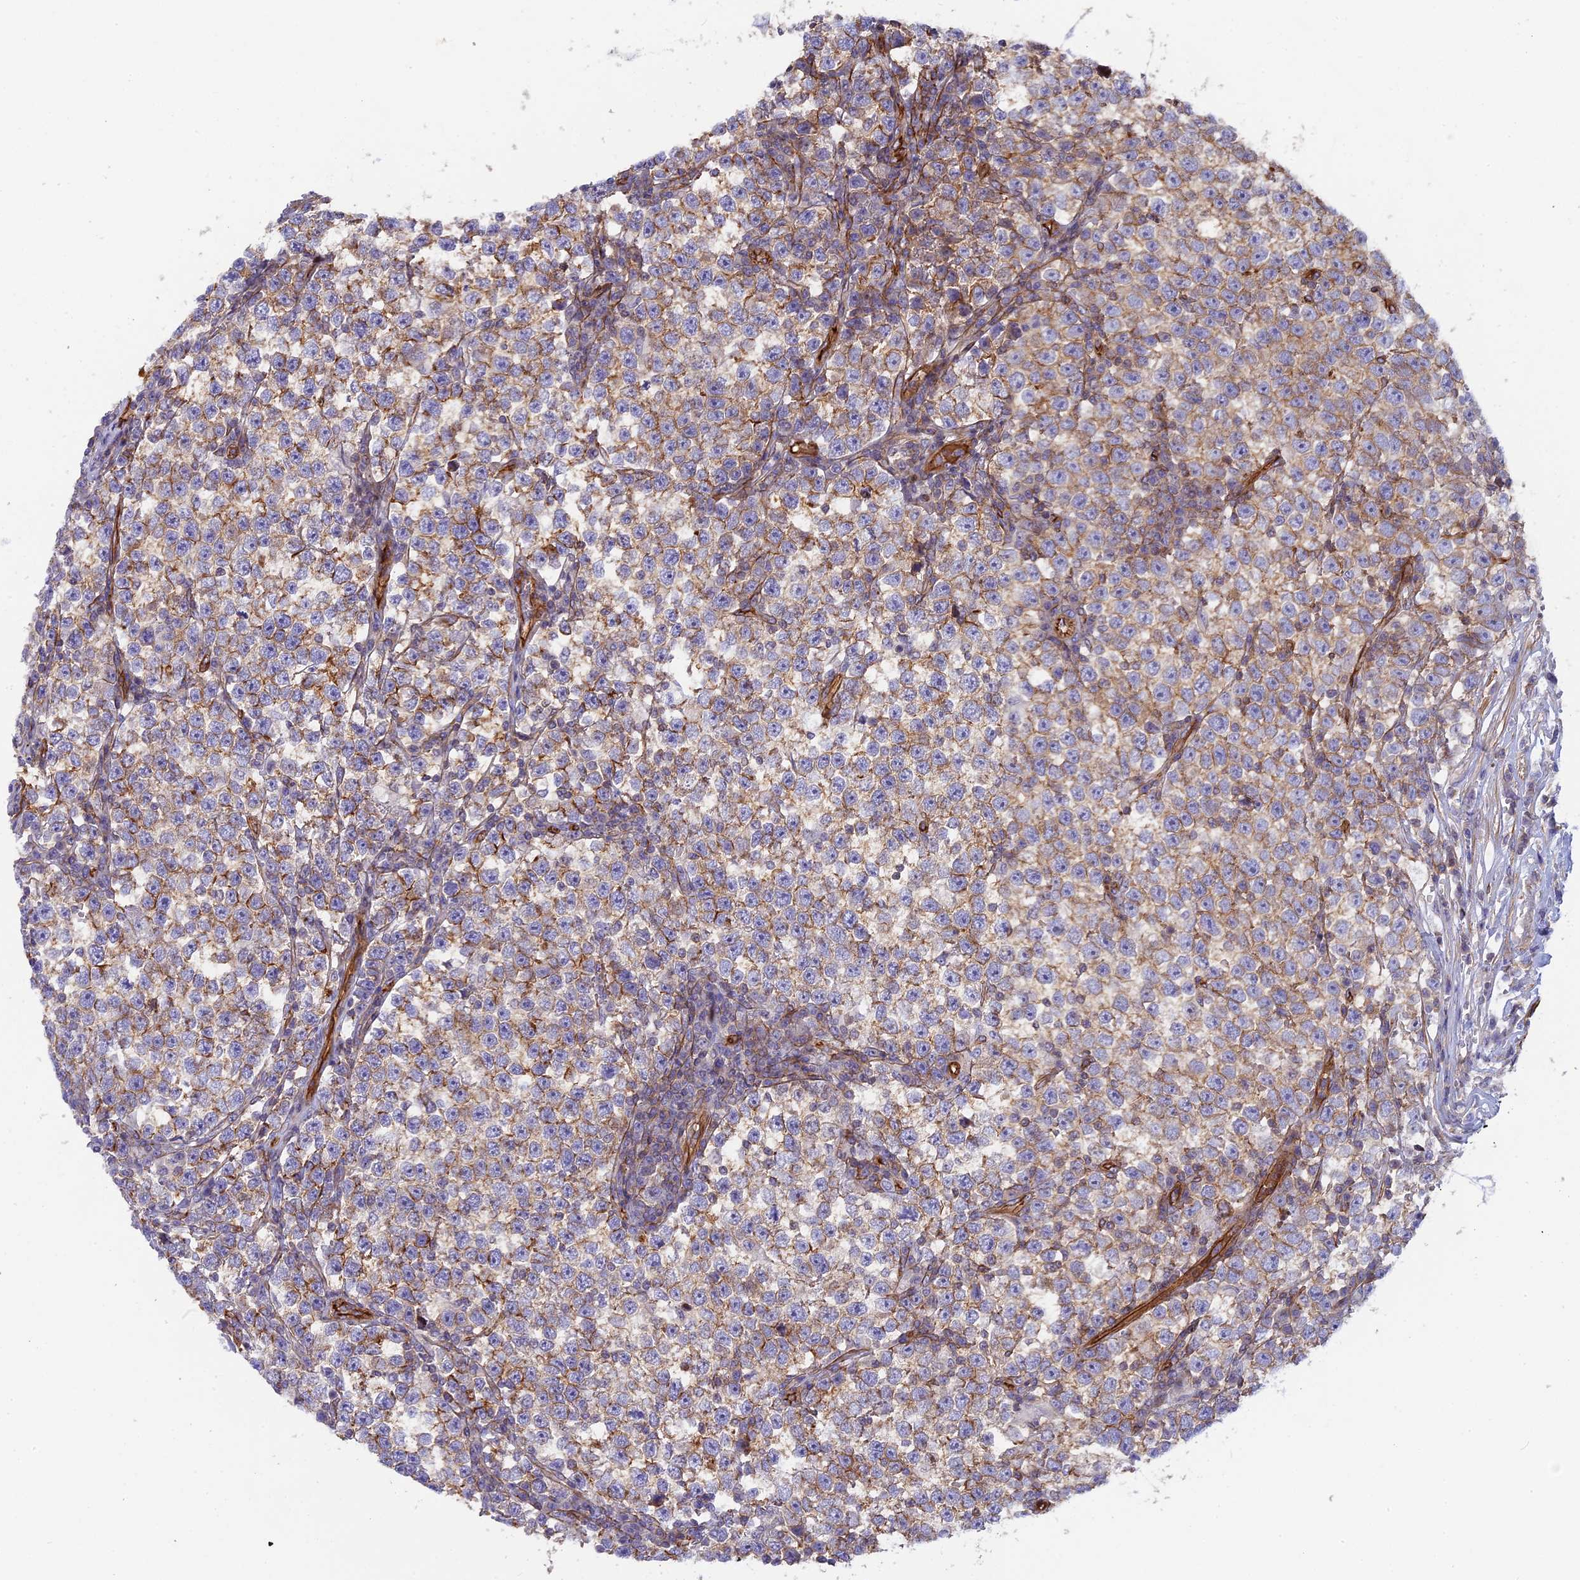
{"staining": {"intensity": "moderate", "quantity": ">75%", "location": "cytoplasmic/membranous"}, "tissue": "testis cancer", "cell_type": "Tumor cells", "image_type": "cancer", "snomed": [{"axis": "morphology", "description": "Normal tissue, NOS"}, {"axis": "morphology", "description": "Seminoma, NOS"}, {"axis": "topography", "description": "Testis"}], "caption": "About >75% of tumor cells in seminoma (testis) display moderate cytoplasmic/membranous protein positivity as visualized by brown immunohistochemical staining.", "gene": "CNBD2", "patient": {"sex": "male", "age": 43}}